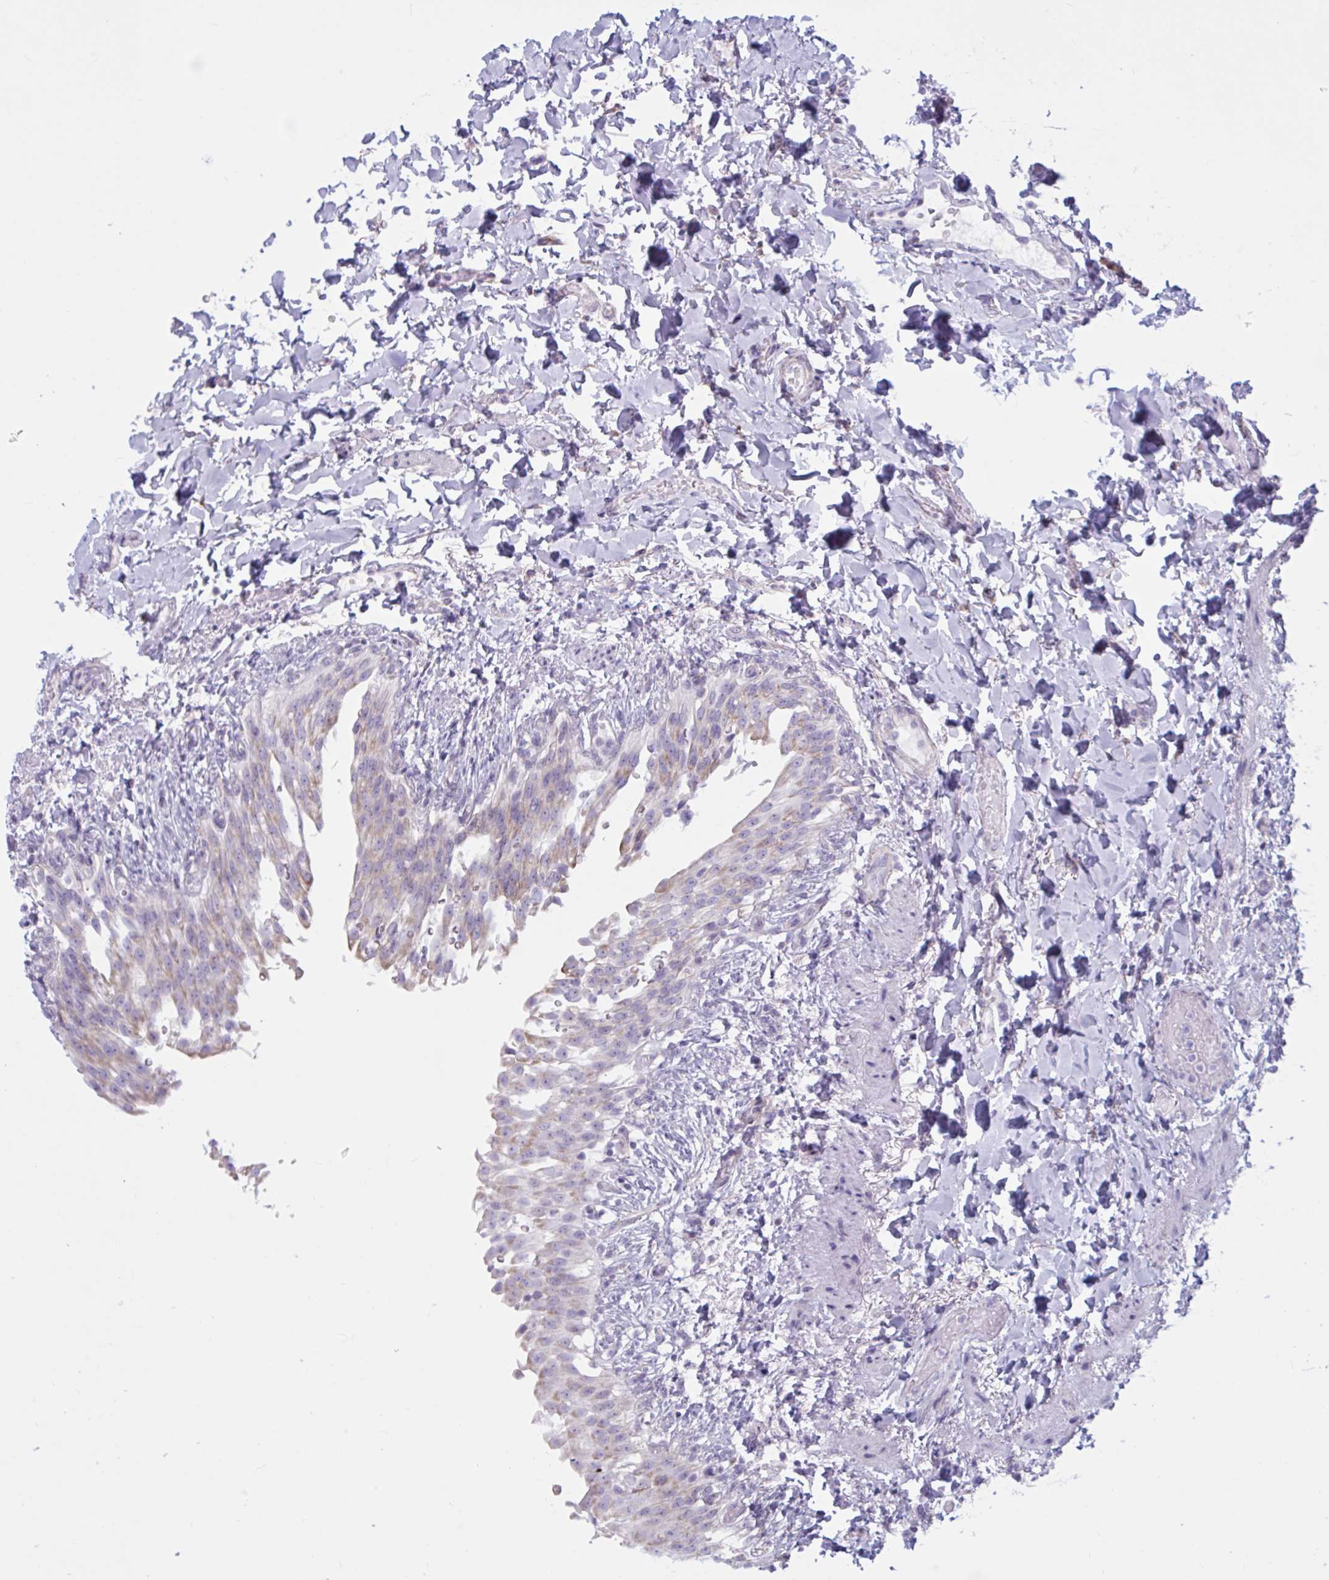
{"staining": {"intensity": "weak", "quantity": "<25%", "location": "cytoplasmic/membranous"}, "tissue": "urinary bladder", "cell_type": "Urothelial cells", "image_type": "normal", "snomed": [{"axis": "morphology", "description": "Normal tissue, NOS"}, {"axis": "topography", "description": "Urinary bladder"}, {"axis": "topography", "description": "Peripheral nerve tissue"}], "caption": "This is a photomicrograph of IHC staining of normal urinary bladder, which shows no positivity in urothelial cells.", "gene": "ATG9A", "patient": {"sex": "female", "age": 60}}